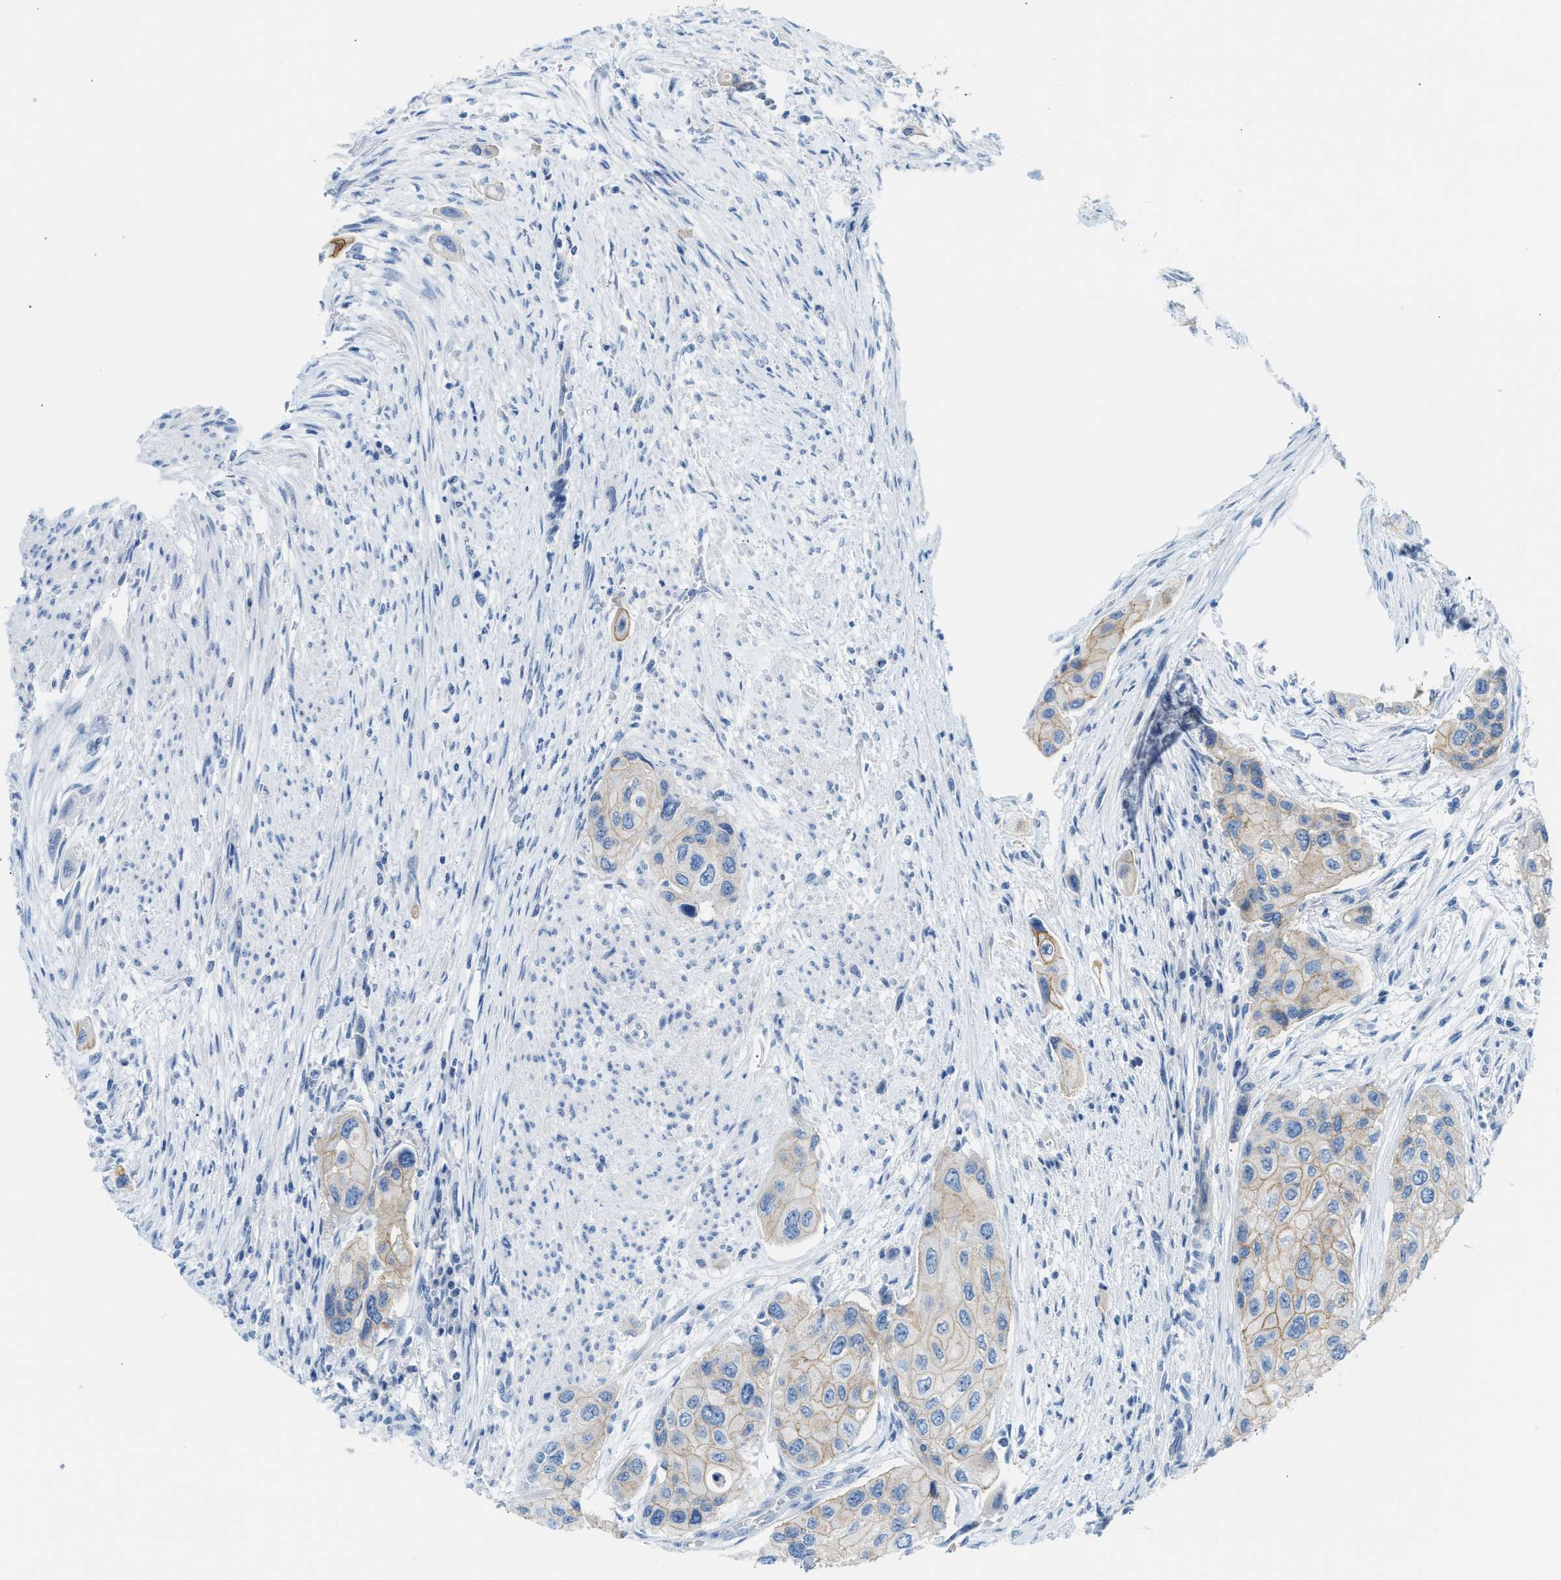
{"staining": {"intensity": "weak", "quantity": ">75%", "location": "cytoplasmic/membranous"}, "tissue": "urothelial cancer", "cell_type": "Tumor cells", "image_type": "cancer", "snomed": [{"axis": "morphology", "description": "Urothelial carcinoma, High grade"}, {"axis": "topography", "description": "Urinary bladder"}], "caption": "Human high-grade urothelial carcinoma stained for a protein (brown) shows weak cytoplasmic/membranous positive positivity in approximately >75% of tumor cells.", "gene": "ERBB2", "patient": {"sex": "female", "age": 56}}